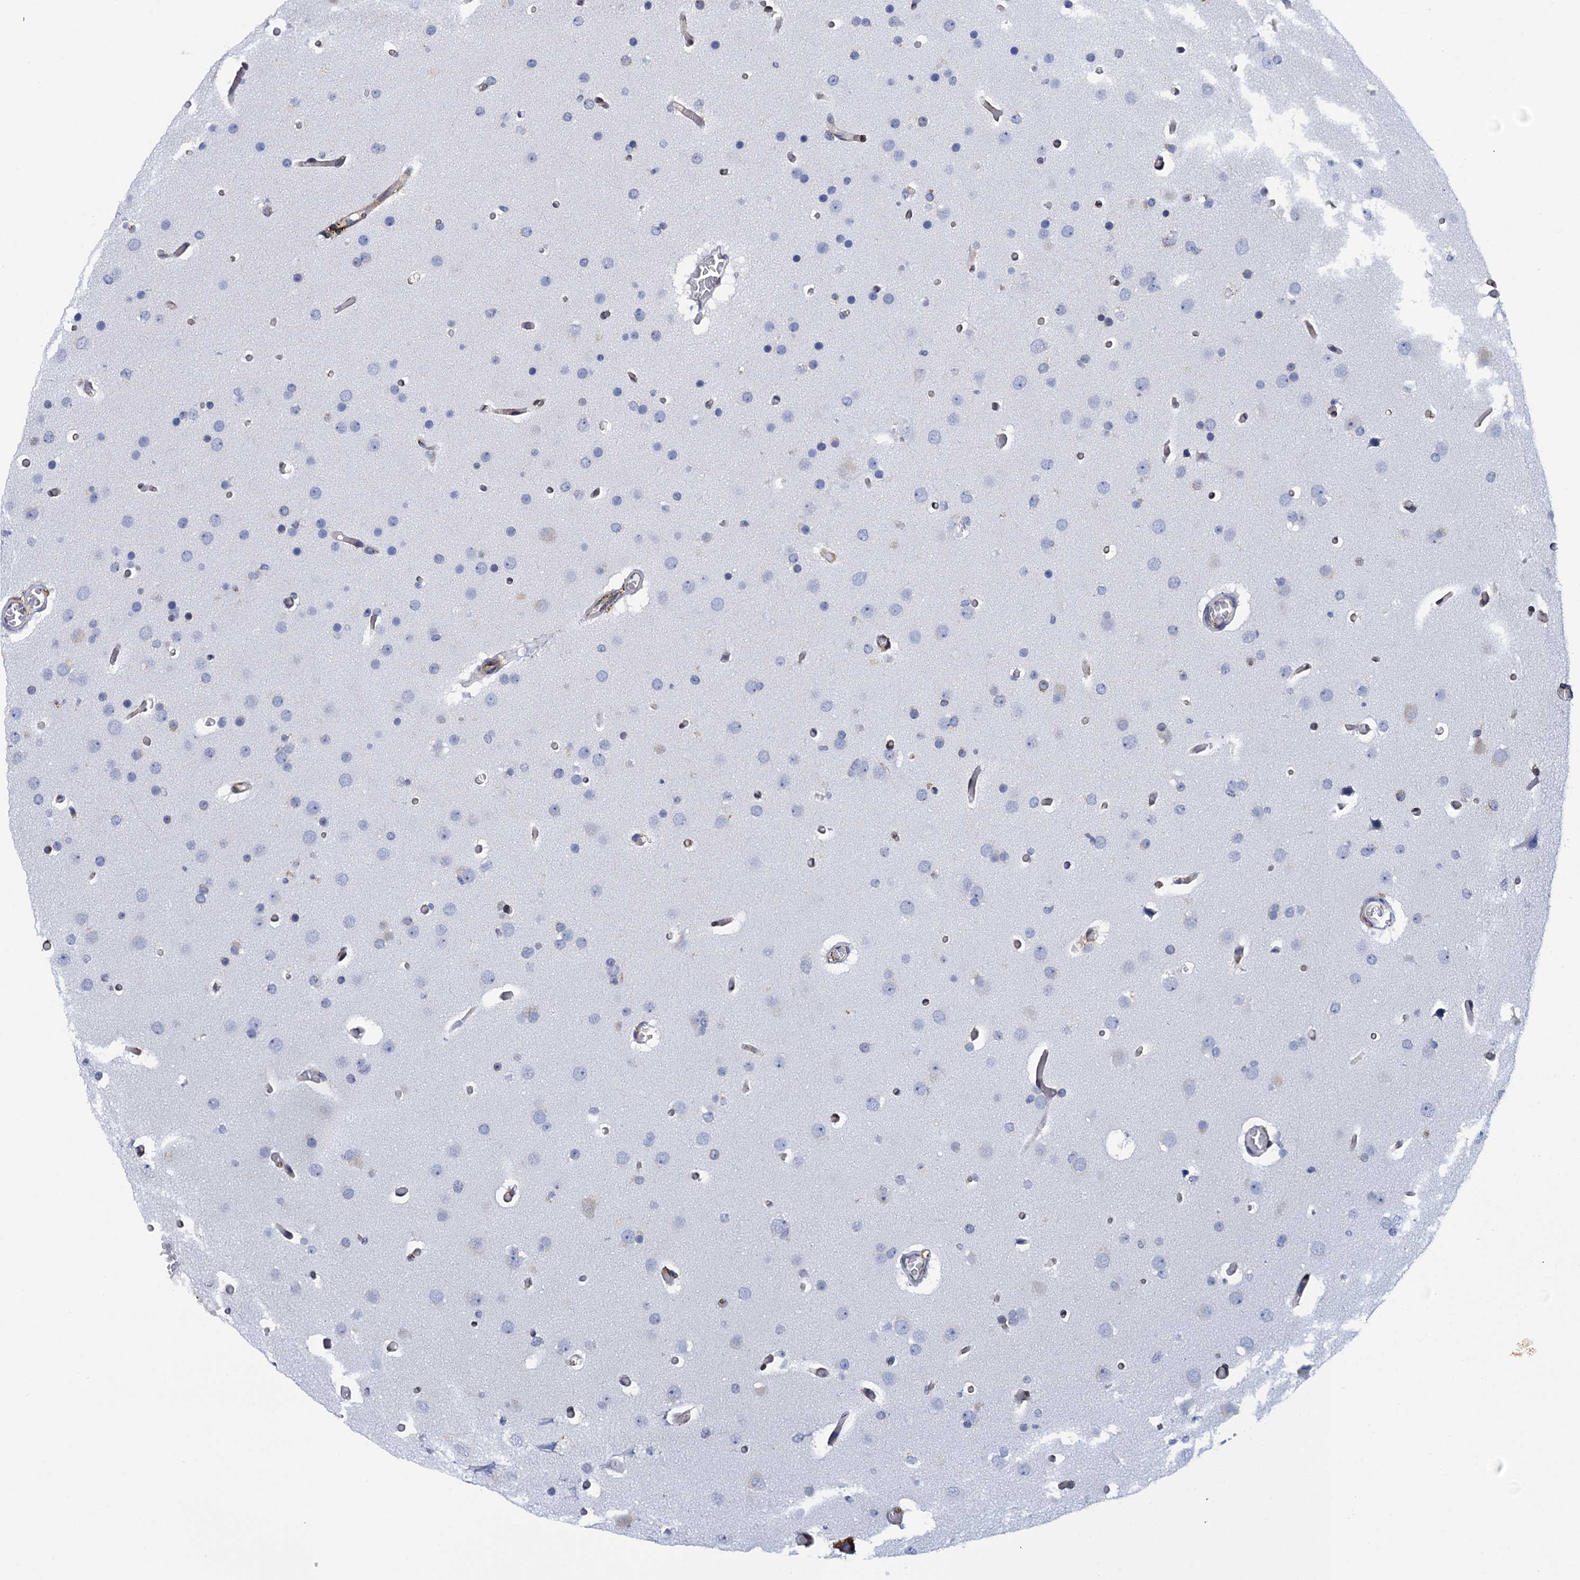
{"staining": {"intensity": "negative", "quantity": "none", "location": "none"}, "tissue": "glioma", "cell_type": "Tumor cells", "image_type": "cancer", "snomed": [{"axis": "morphology", "description": "Glioma, malignant, High grade"}, {"axis": "topography", "description": "Cerebral cortex"}], "caption": "Malignant glioma (high-grade) stained for a protein using IHC shows no expression tumor cells.", "gene": "POGLUT3", "patient": {"sex": "female", "age": 36}}